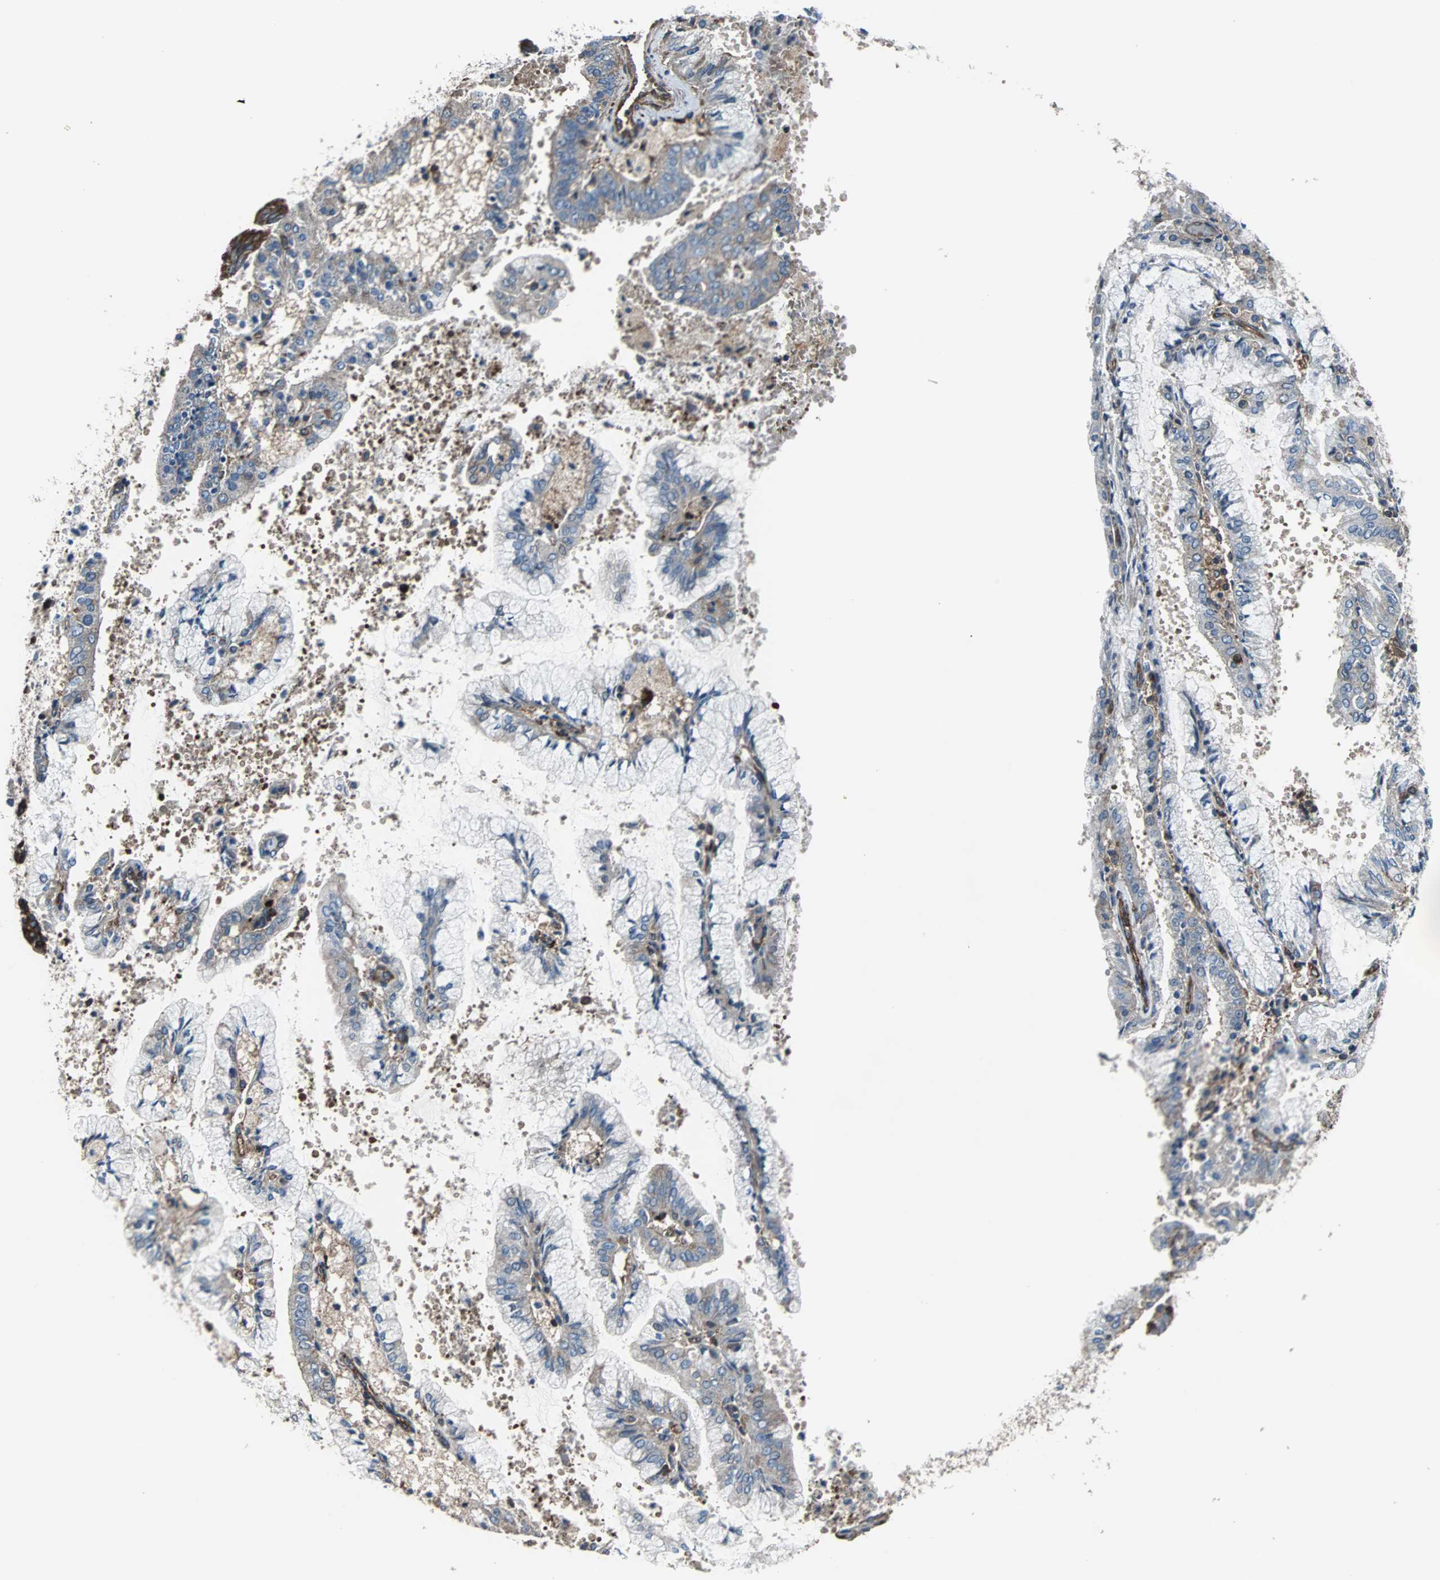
{"staining": {"intensity": "weak", "quantity": ">75%", "location": "cytoplasmic/membranous"}, "tissue": "endometrial cancer", "cell_type": "Tumor cells", "image_type": "cancer", "snomed": [{"axis": "morphology", "description": "Adenocarcinoma, NOS"}, {"axis": "topography", "description": "Endometrium"}], "caption": "This photomicrograph exhibits immunohistochemistry (IHC) staining of human endometrial adenocarcinoma, with low weak cytoplasmic/membranous expression in about >75% of tumor cells.", "gene": "PLCG2", "patient": {"sex": "female", "age": 63}}